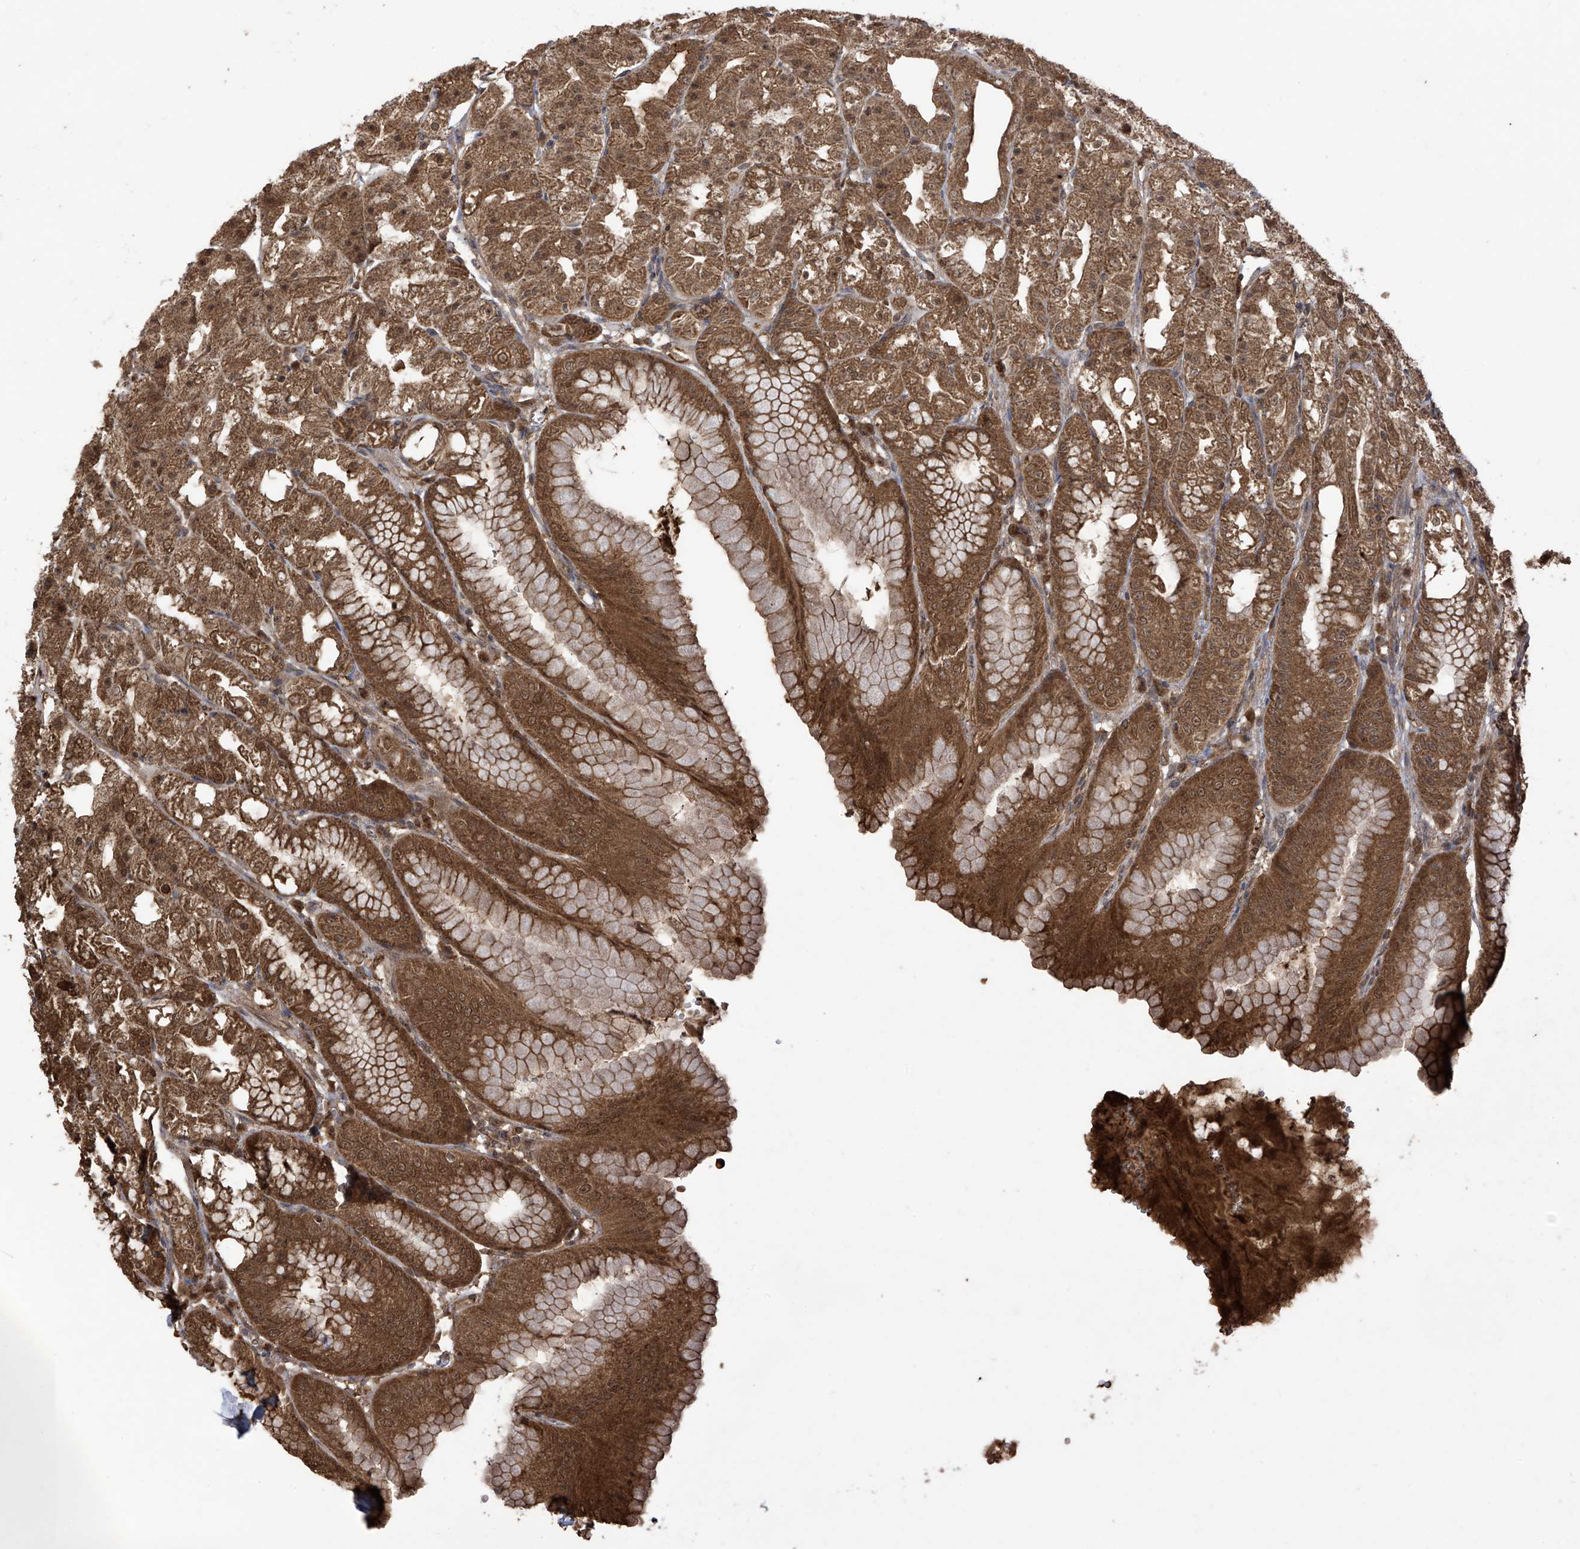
{"staining": {"intensity": "moderate", "quantity": ">75%", "location": "cytoplasmic/membranous,nuclear"}, "tissue": "stomach", "cell_type": "Glandular cells", "image_type": "normal", "snomed": [{"axis": "morphology", "description": "Normal tissue, NOS"}, {"axis": "topography", "description": "Stomach, lower"}], "caption": "The image shows immunohistochemical staining of unremarkable stomach. There is moderate cytoplasmic/membranous,nuclear positivity is seen in approximately >75% of glandular cells. (Stains: DAB (3,3'-diaminobenzidine) in brown, nuclei in blue, Microscopy: brightfield microscopy at high magnification).", "gene": "PNPT1", "patient": {"sex": "male", "age": 71}}